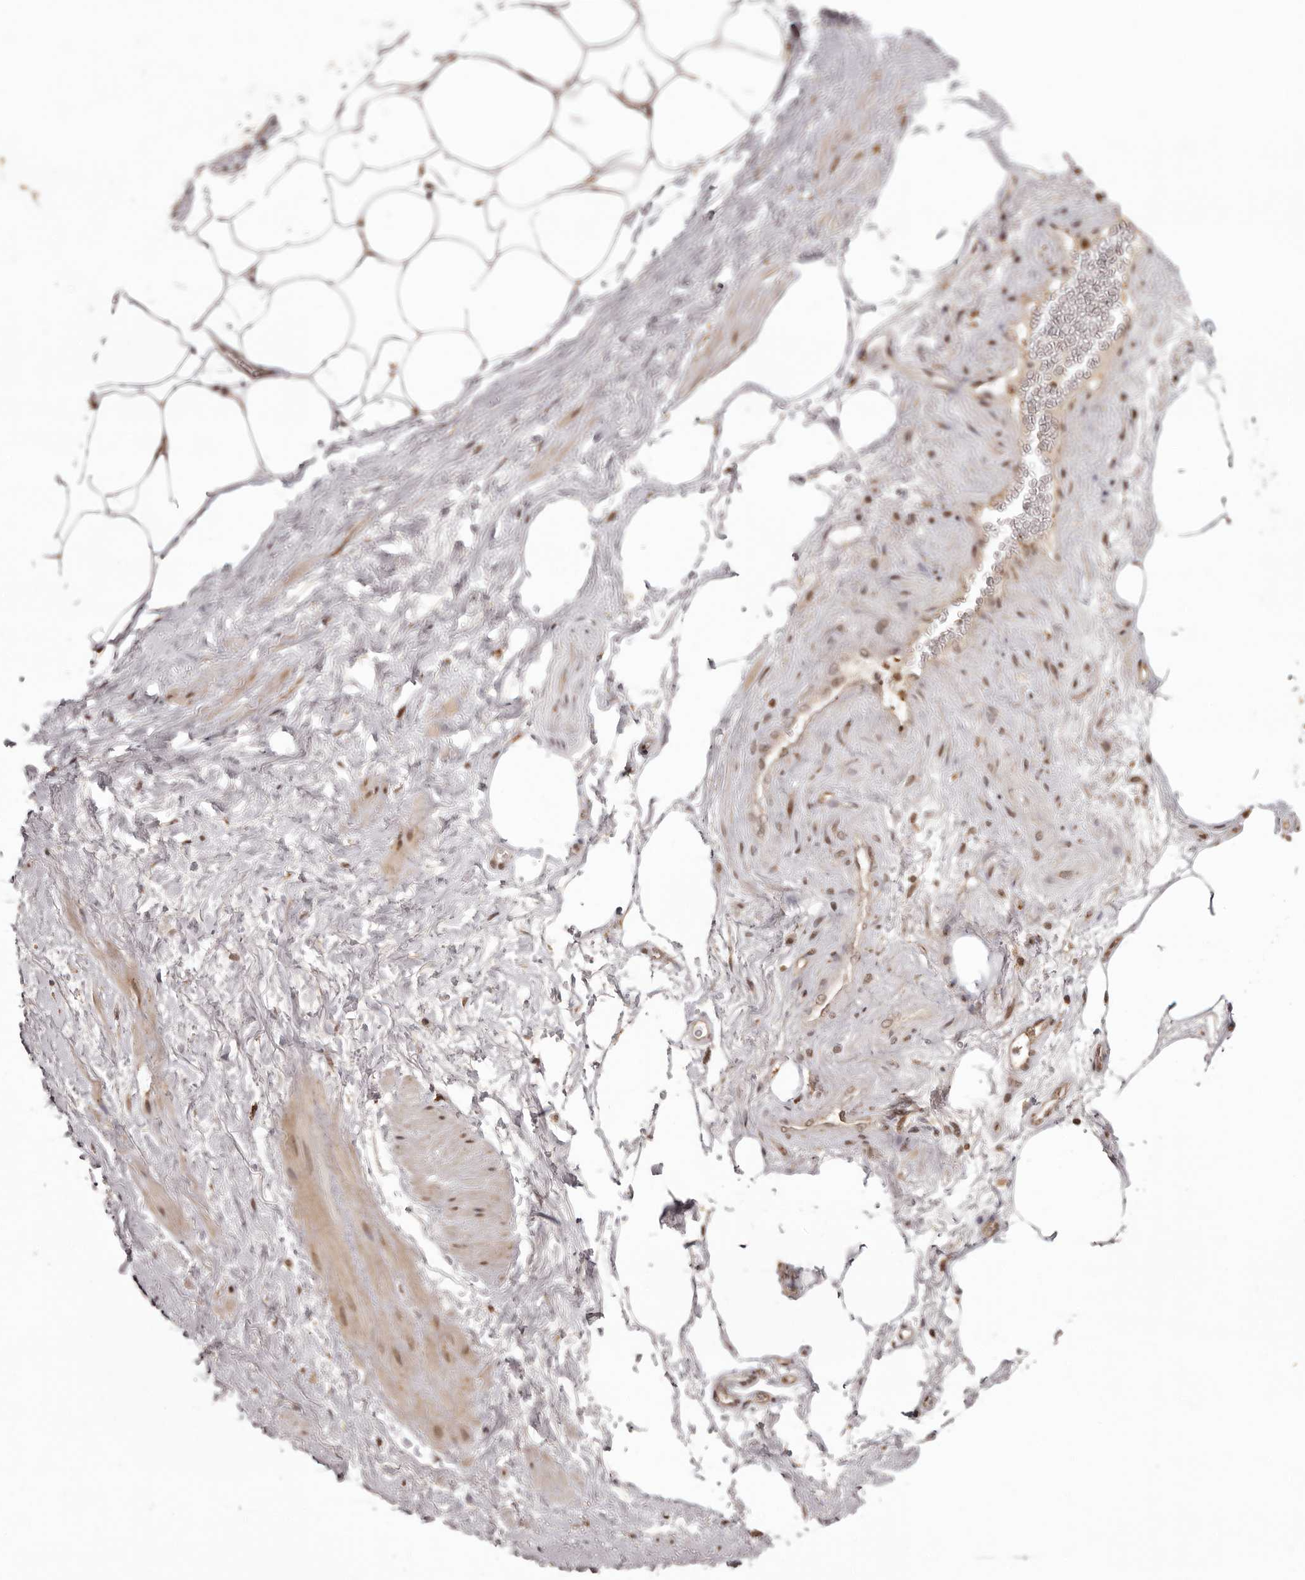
{"staining": {"intensity": "weak", "quantity": "25%-75%", "location": "cytoplasmic/membranous"}, "tissue": "adipose tissue", "cell_type": "Adipocytes", "image_type": "normal", "snomed": [{"axis": "morphology", "description": "Normal tissue, NOS"}, {"axis": "morphology", "description": "Adenocarcinoma, Low grade"}, {"axis": "topography", "description": "Prostate"}, {"axis": "topography", "description": "Peripheral nerve tissue"}], "caption": "A brown stain shows weak cytoplasmic/membranous positivity of a protein in adipocytes of unremarkable adipose tissue.", "gene": "IL32", "patient": {"sex": "male", "age": 63}}